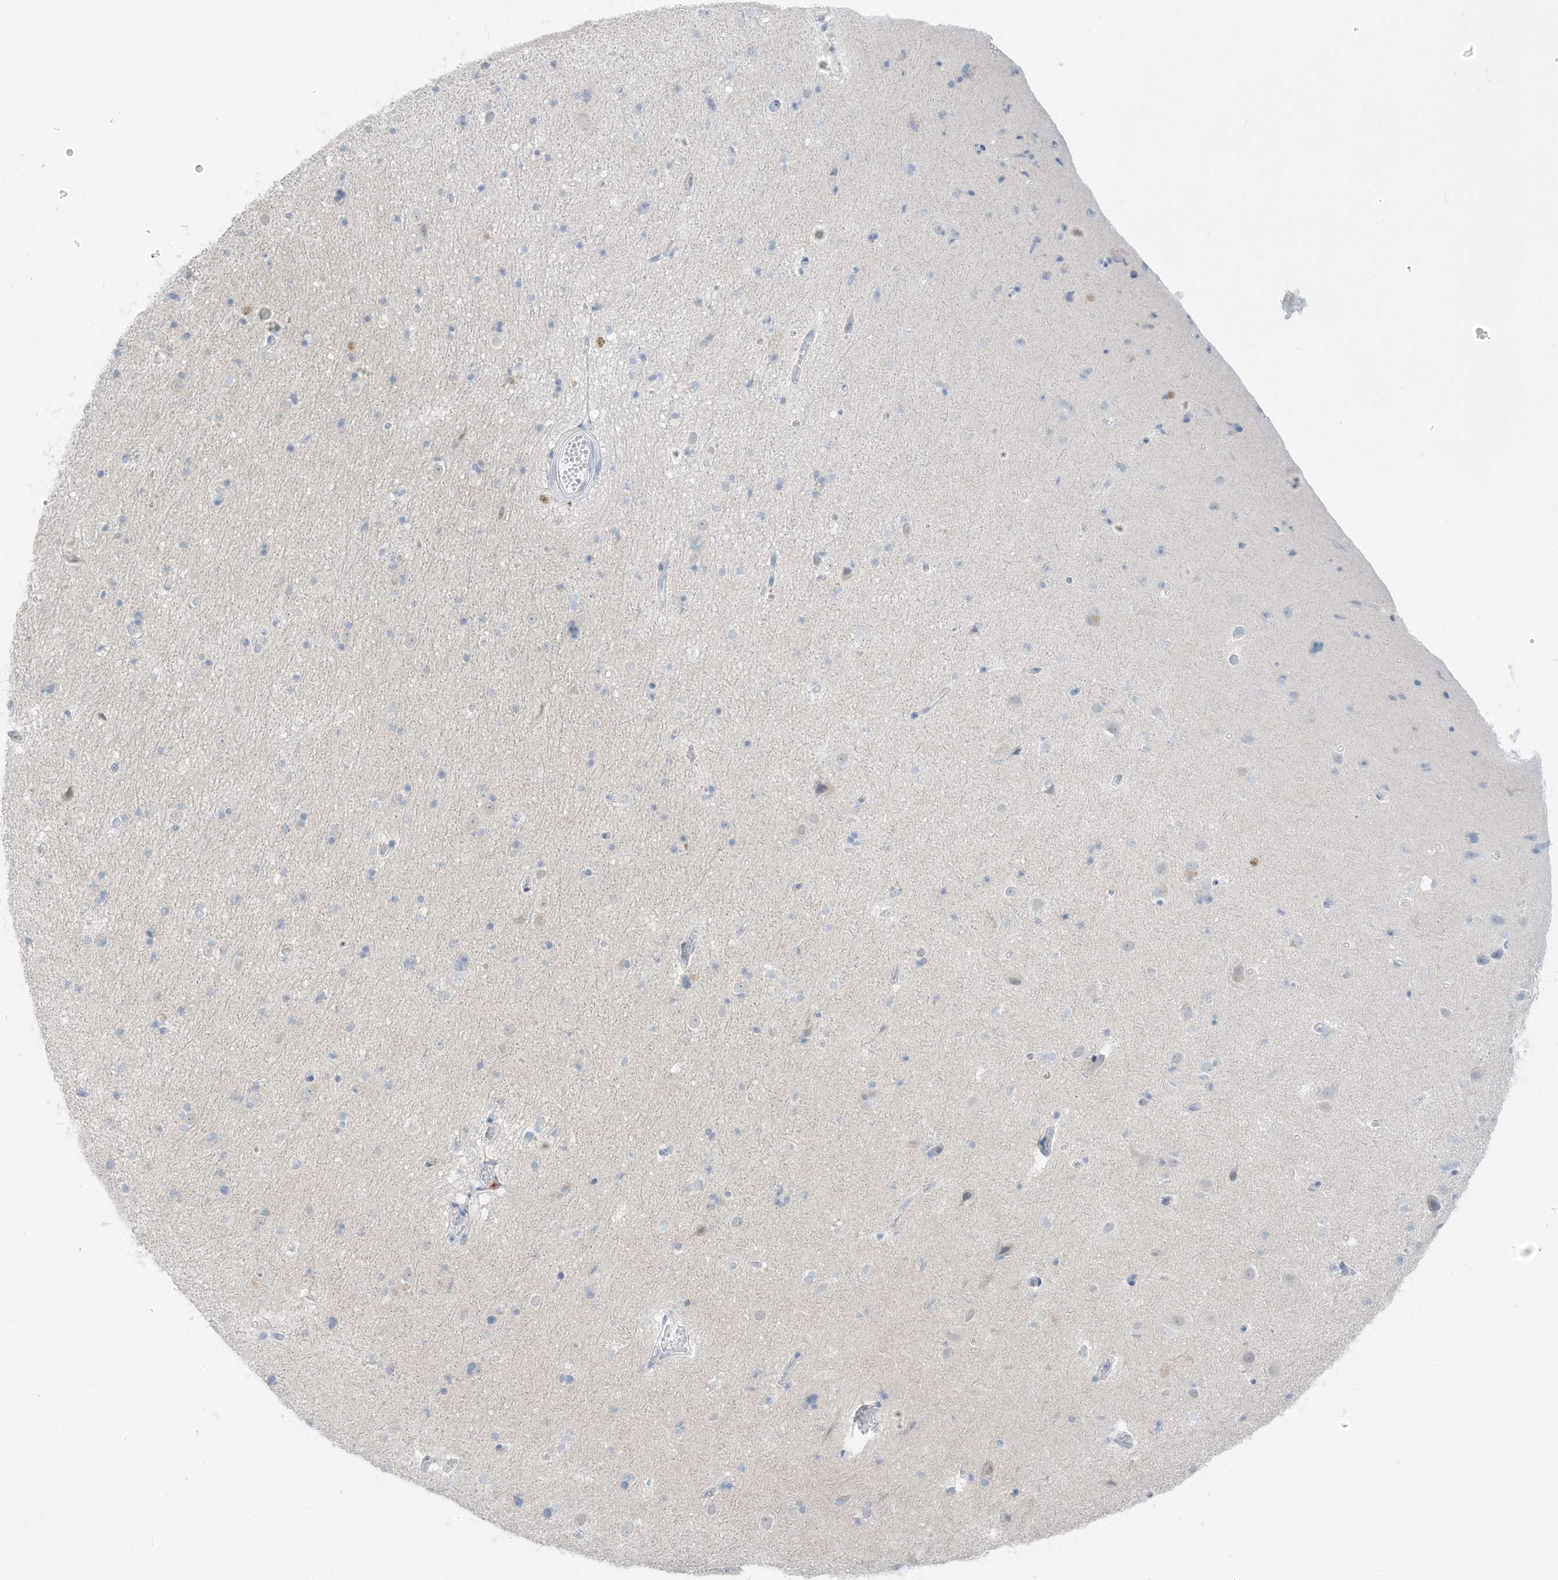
{"staining": {"intensity": "negative", "quantity": "none", "location": "none"}, "tissue": "cerebral cortex", "cell_type": "Endothelial cells", "image_type": "normal", "snomed": [{"axis": "morphology", "description": "Normal tissue, NOS"}, {"axis": "topography", "description": "Cerebral cortex"}], "caption": "There is no significant positivity in endothelial cells of cerebral cortex. (DAB immunohistochemistry (IHC) visualized using brightfield microscopy, high magnification).", "gene": "OGT", "patient": {"sex": "male", "age": 34}}